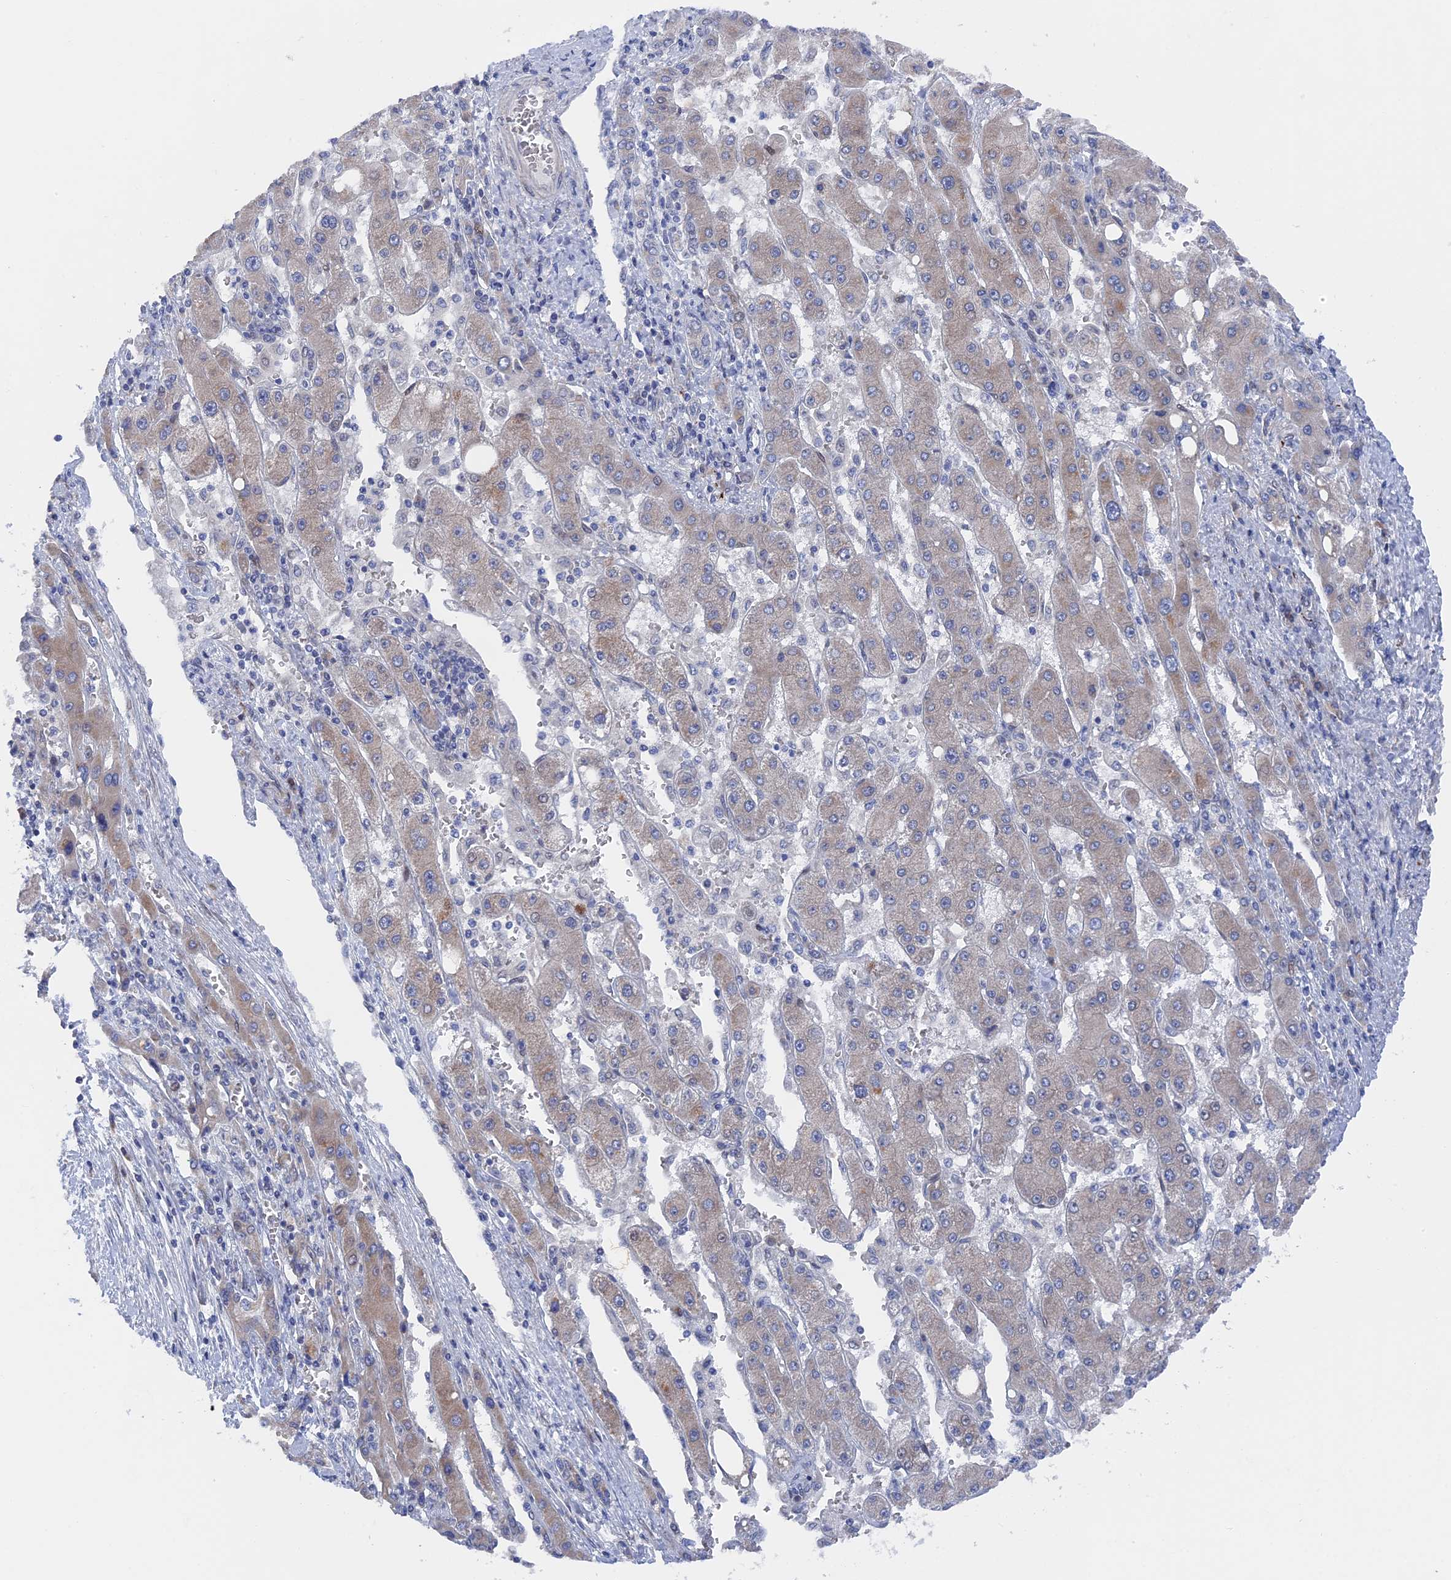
{"staining": {"intensity": "negative", "quantity": "none", "location": "none"}, "tissue": "liver cancer", "cell_type": "Tumor cells", "image_type": "cancer", "snomed": [{"axis": "morphology", "description": "Carcinoma, Hepatocellular, NOS"}, {"axis": "topography", "description": "Liver"}], "caption": "Protein analysis of liver cancer (hepatocellular carcinoma) demonstrates no significant positivity in tumor cells.", "gene": "TMEM161A", "patient": {"sex": "female", "age": 73}}